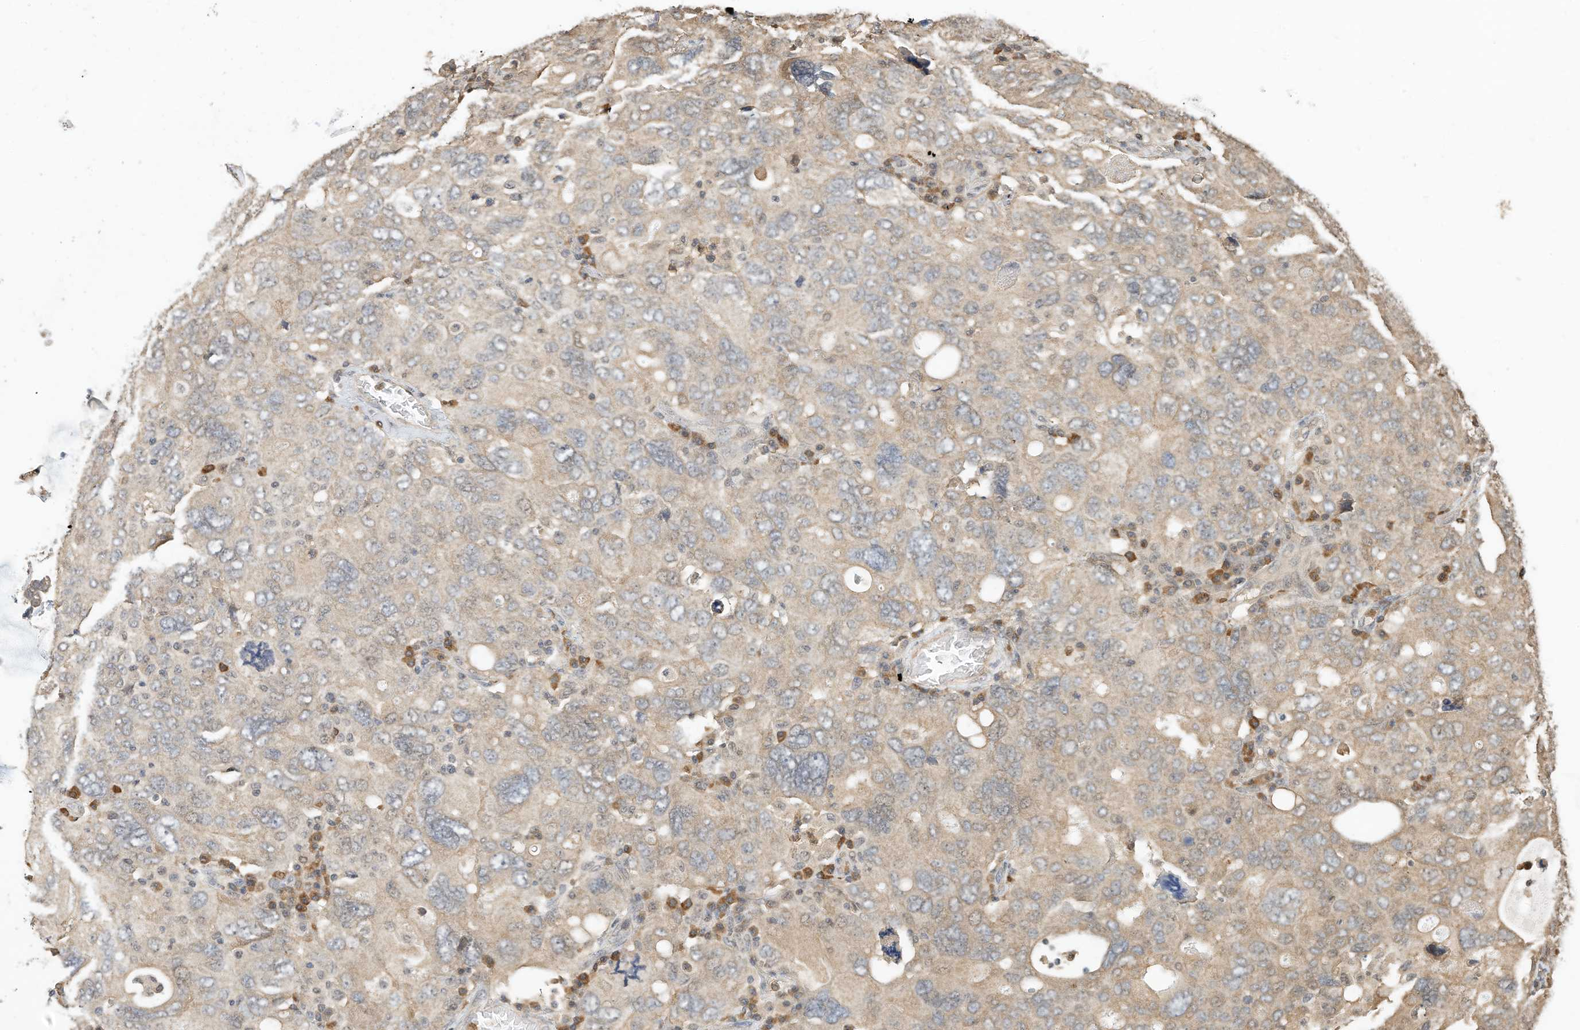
{"staining": {"intensity": "weak", "quantity": "25%-75%", "location": "cytoplasmic/membranous"}, "tissue": "ovarian cancer", "cell_type": "Tumor cells", "image_type": "cancer", "snomed": [{"axis": "morphology", "description": "Carcinoma, endometroid"}, {"axis": "topography", "description": "Ovary"}], "caption": "Protein expression analysis of ovarian endometroid carcinoma reveals weak cytoplasmic/membranous expression in approximately 25%-75% of tumor cells.", "gene": "OFD1", "patient": {"sex": "female", "age": 62}}